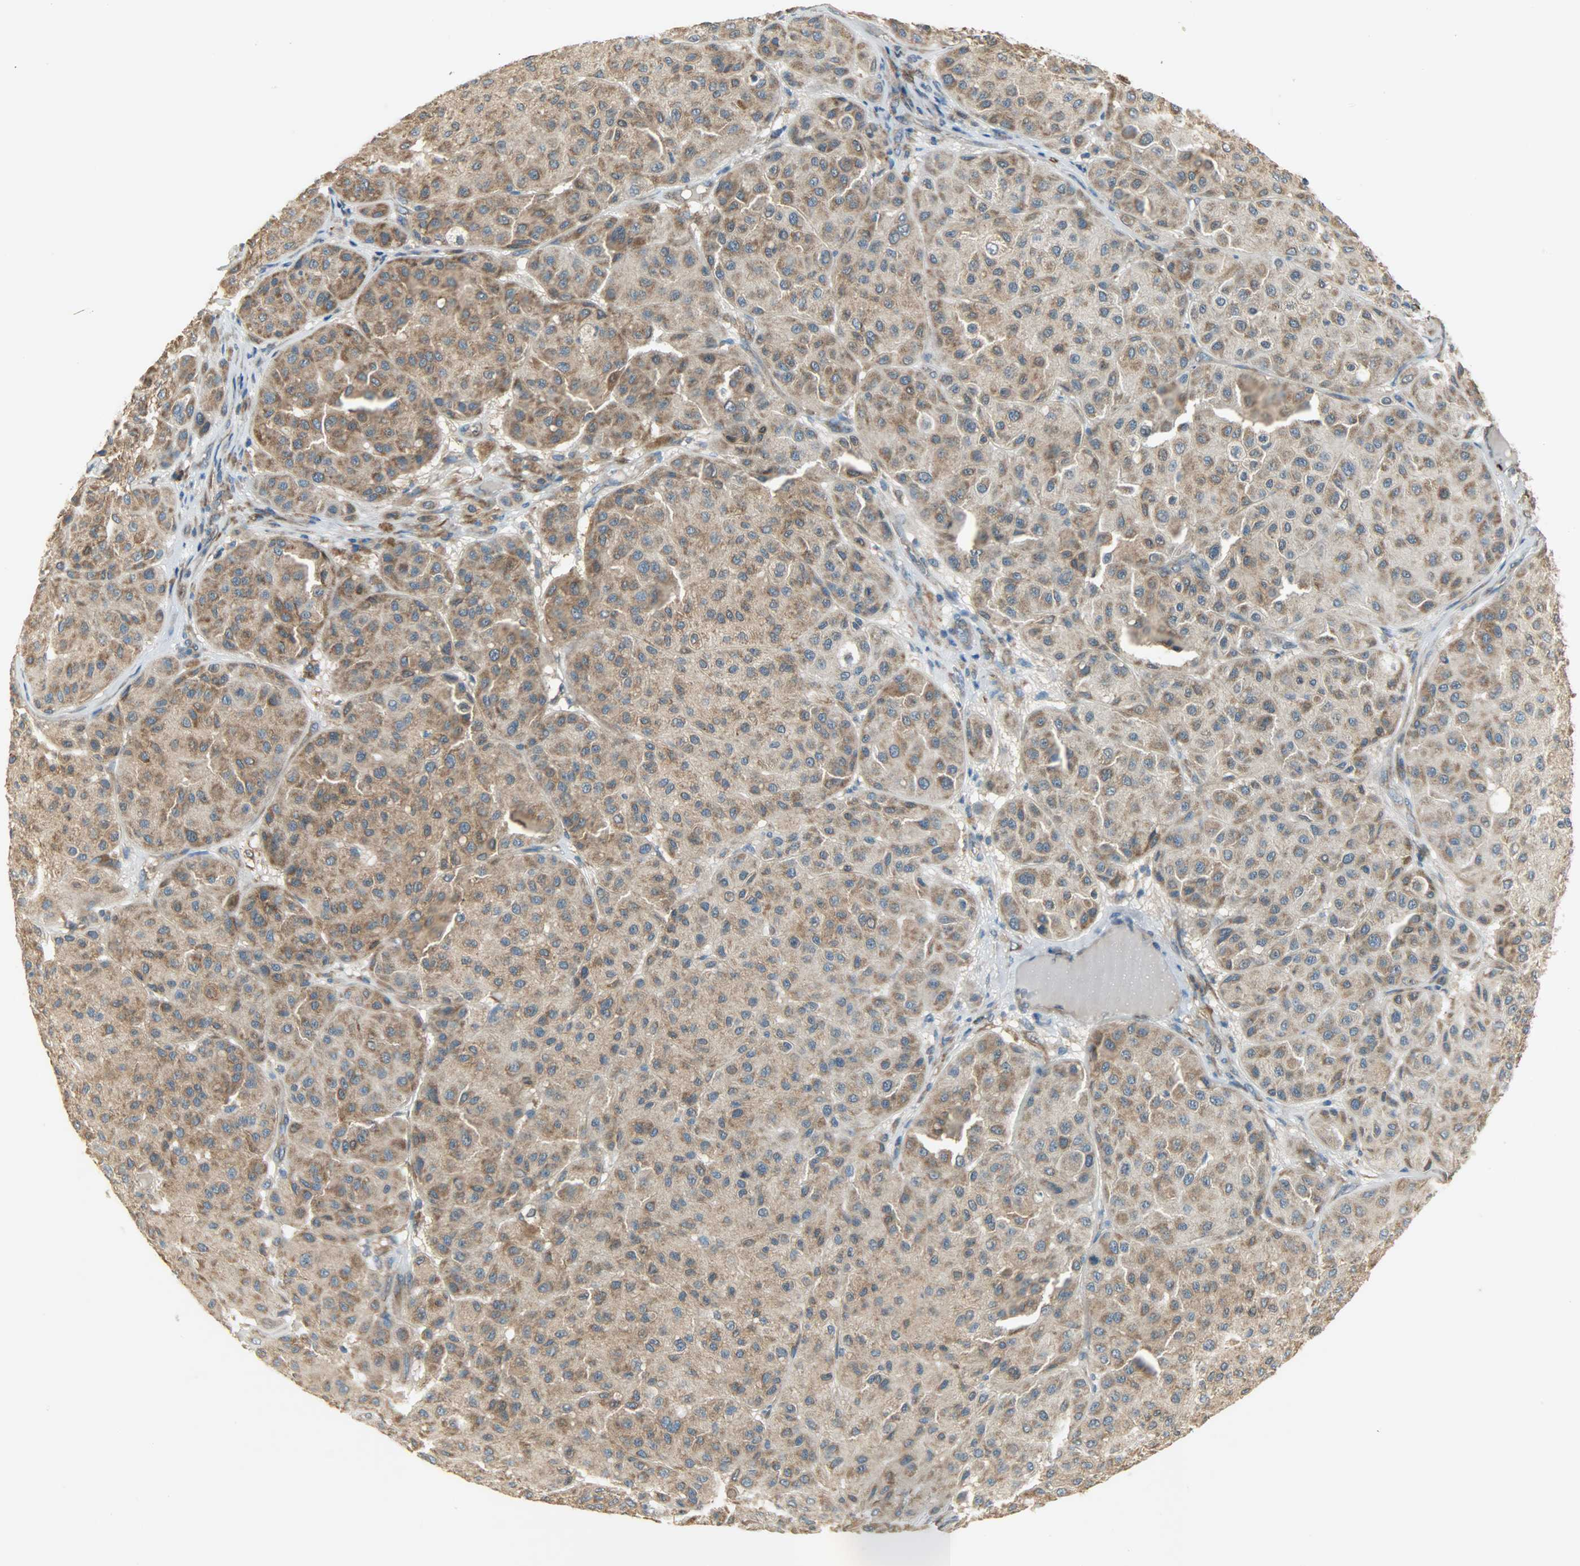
{"staining": {"intensity": "strong", "quantity": ">75%", "location": "cytoplasmic/membranous"}, "tissue": "melanoma", "cell_type": "Tumor cells", "image_type": "cancer", "snomed": [{"axis": "morphology", "description": "Normal tissue, NOS"}, {"axis": "morphology", "description": "Malignant melanoma, Metastatic site"}, {"axis": "topography", "description": "Skin"}], "caption": "An image of human melanoma stained for a protein demonstrates strong cytoplasmic/membranous brown staining in tumor cells. Immunohistochemistry stains the protein in brown and the nuclei are stained blue.", "gene": "C1orf198", "patient": {"sex": "male", "age": 41}}